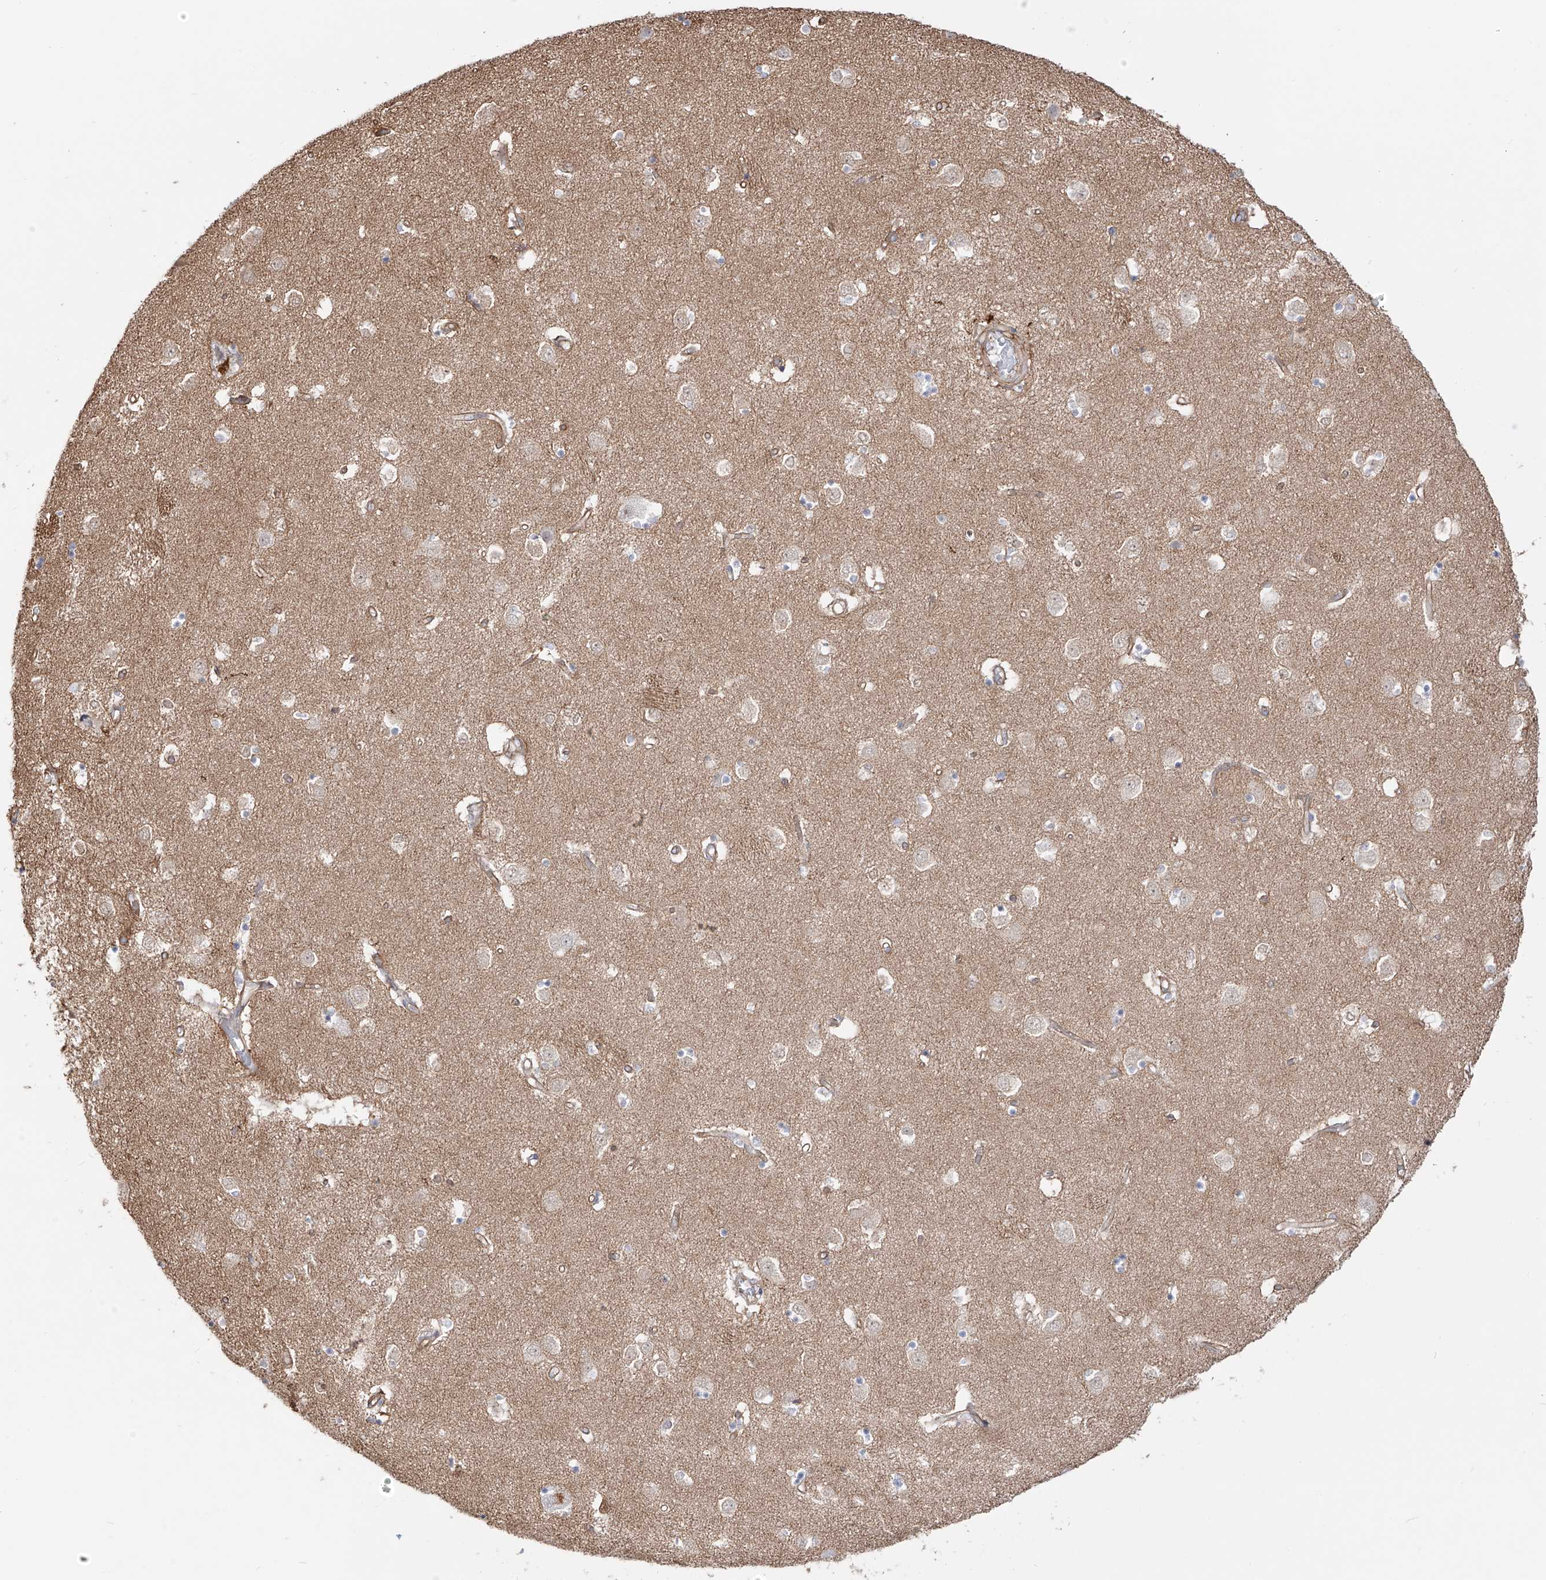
{"staining": {"intensity": "negative", "quantity": "none", "location": "none"}, "tissue": "caudate", "cell_type": "Glial cells", "image_type": "normal", "snomed": [{"axis": "morphology", "description": "Normal tissue, NOS"}, {"axis": "topography", "description": "Lateral ventricle wall"}], "caption": "IHC of normal human caudate exhibits no staining in glial cells.", "gene": "ZNF180", "patient": {"sex": "male", "age": 45}}